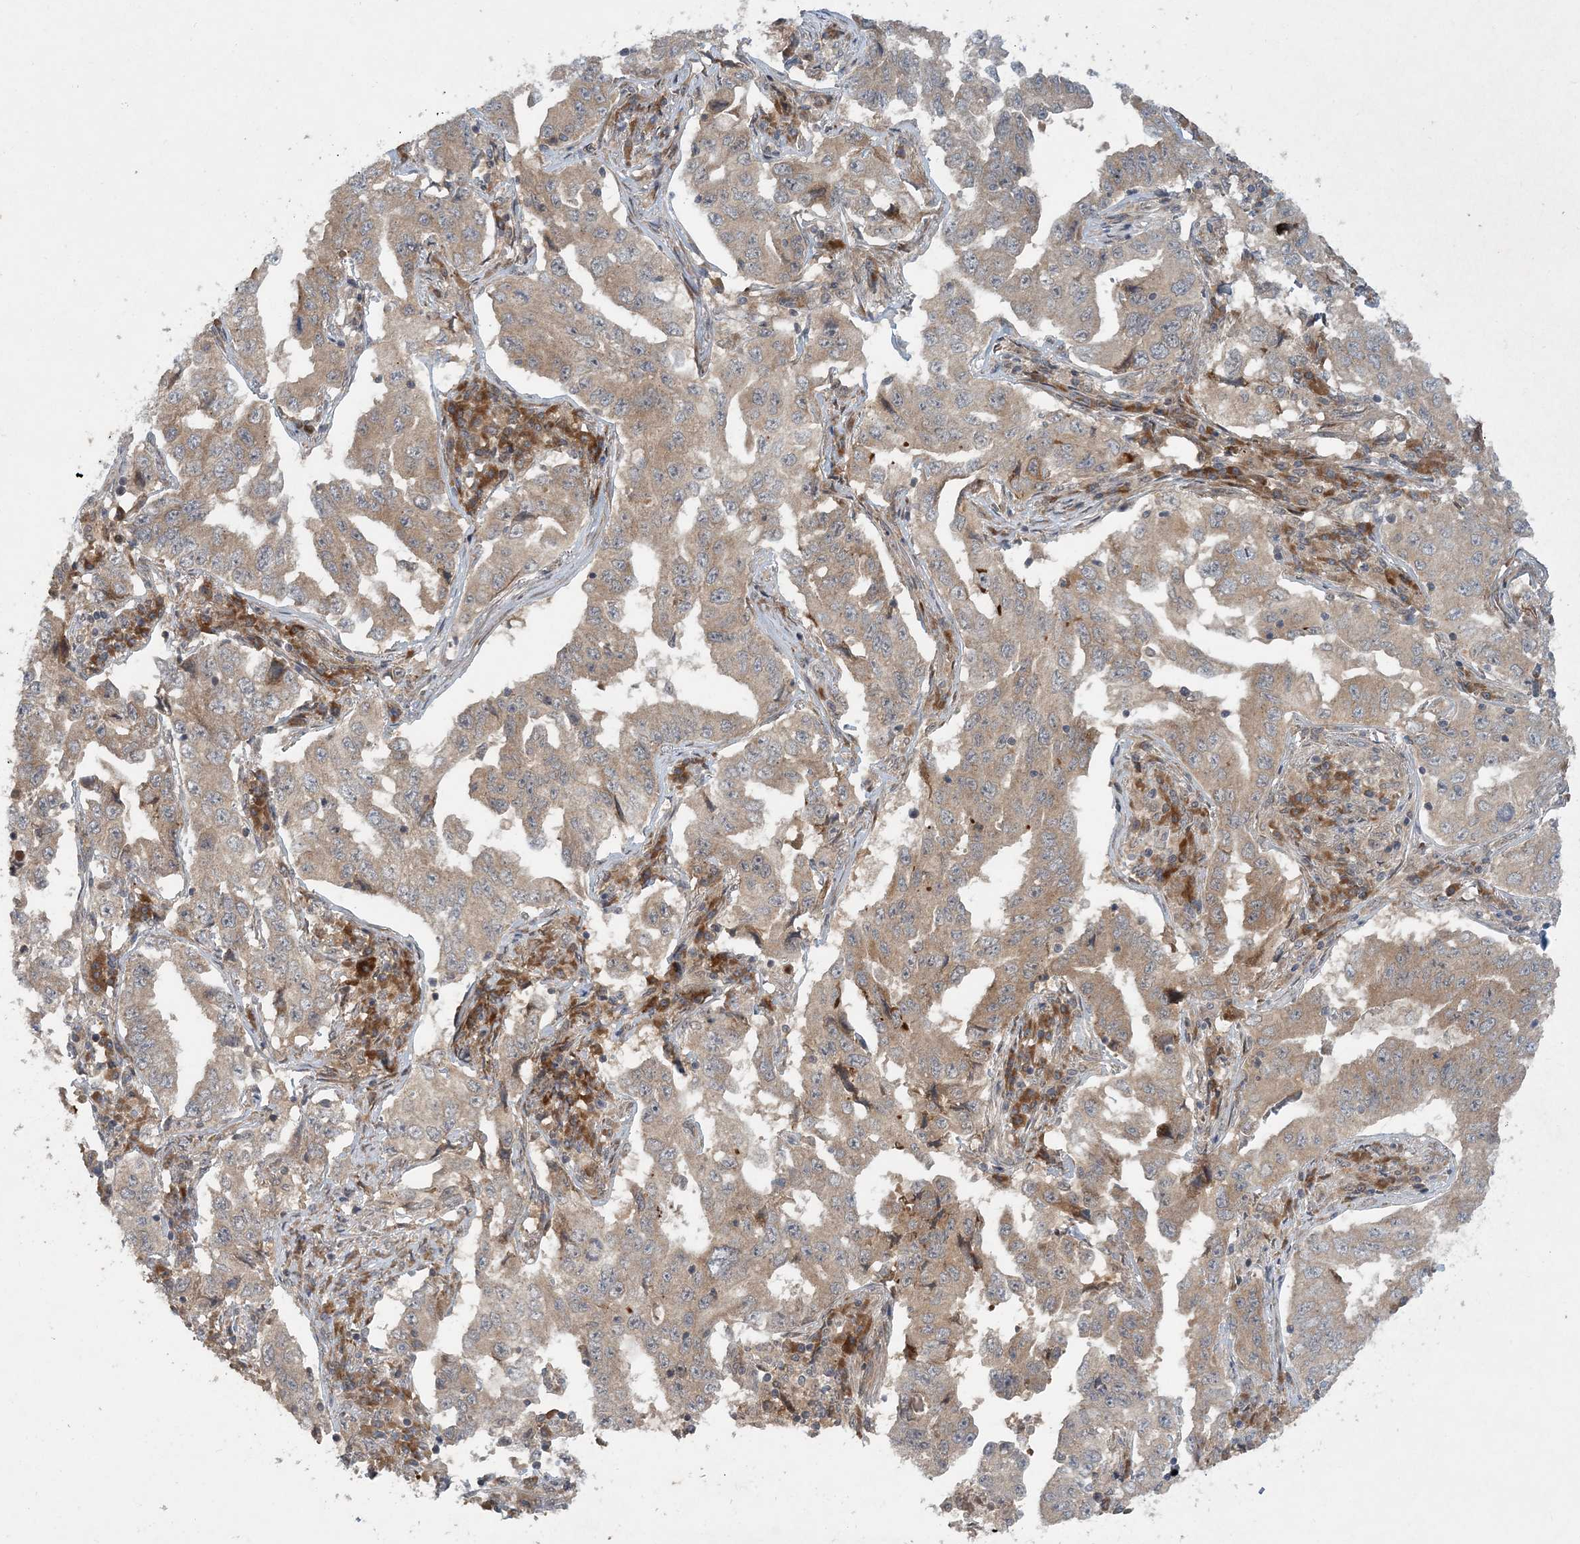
{"staining": {"intensity": "weak", "quantity": "25%-75%", "location": "cytoplasmic/membranous"}, "tissue": "lung cancer", "cell_type": "Tumor cells", "image_type": "cancer", "snomed": [{"axis": "morphology", "description": "Adenocarcinoma, NOS"}, {"axis": "topography", "description": "Lung"}], "caption": "Lung adenocarcinoma was stained to show a protein in brown. There is low levels of weak cytoplasmic/membranous positivity in about 25%-75% of tumor cells.", "gene": "UBR3", "patient": {"sex": "female", "age": 51}}